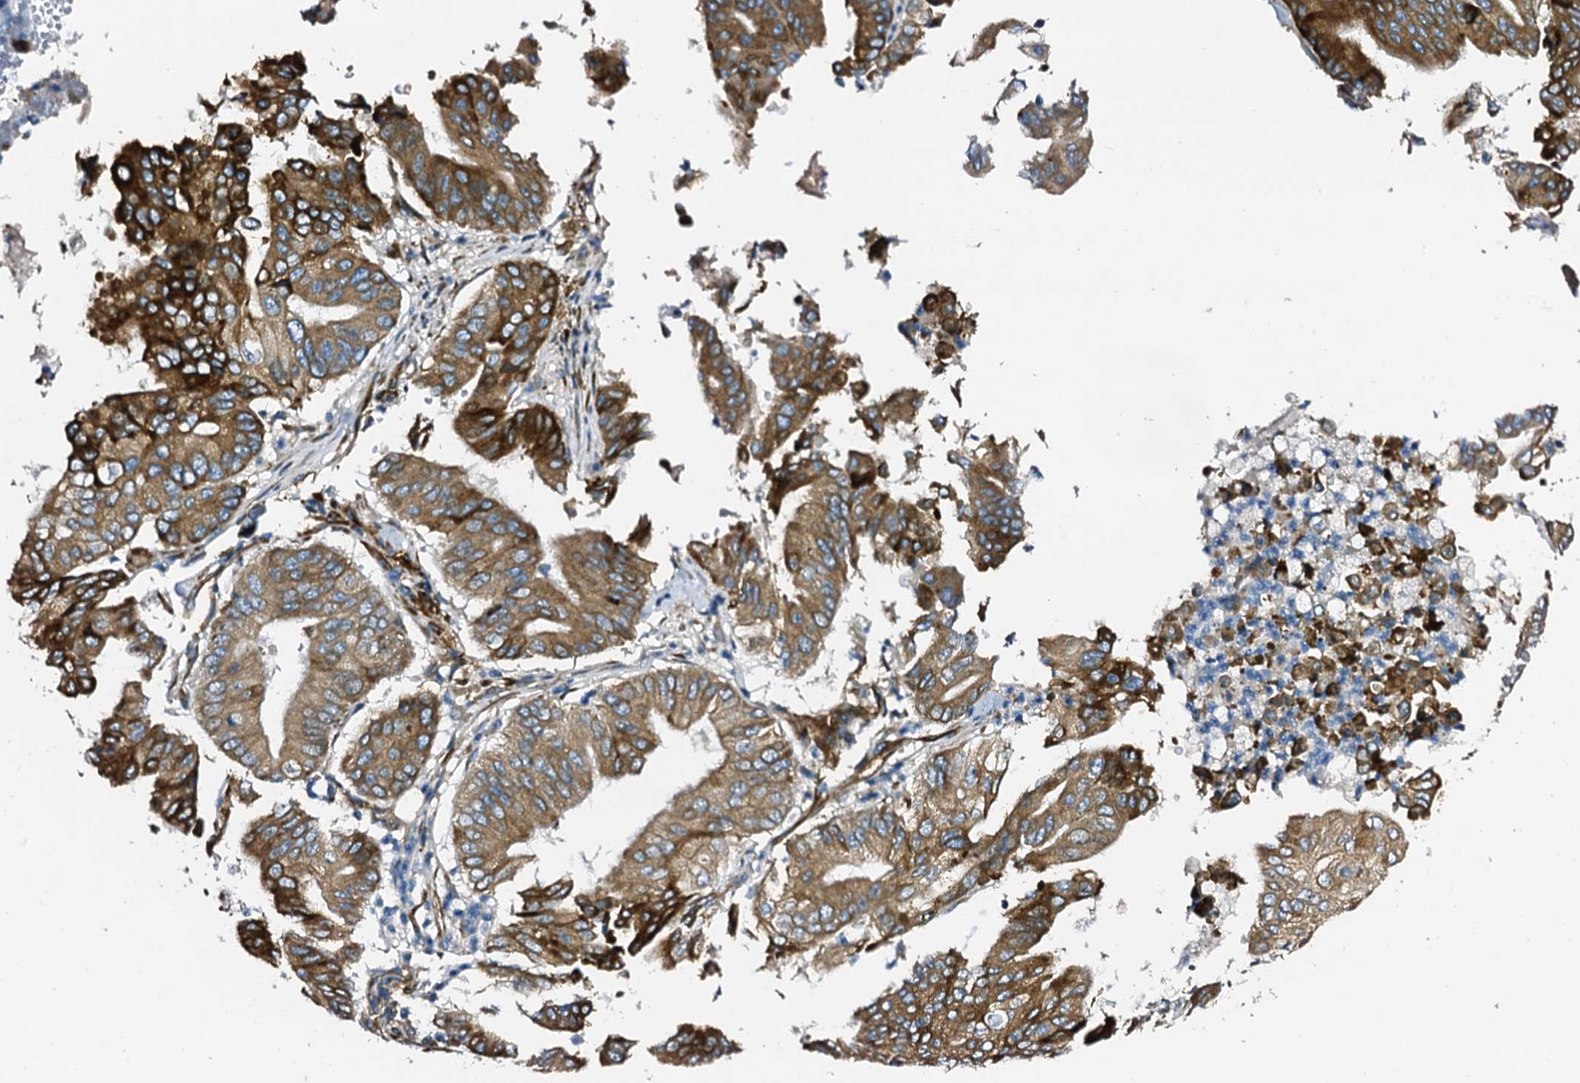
{"staining": {"intensity": "strong", "quantity": "<25%", "location": "cytoplasmic/membranous"}, "tissue": "pancreatic cancer", "cell_type": "Tumor cells", "image_type": "cancer", "snomed": [{"axis": "morphology", "description": "Adenocarcinoma, NOS"}, {"axis": "topography", "description": "Pancreas"}], "caption": "Tumor cells display strong cytoplasmic/membranous staining in about <25% of cells in adenocarcinoma (pancreatic).", "gene": "DBX1", "patient": {"sex": "female", "age": 77}}